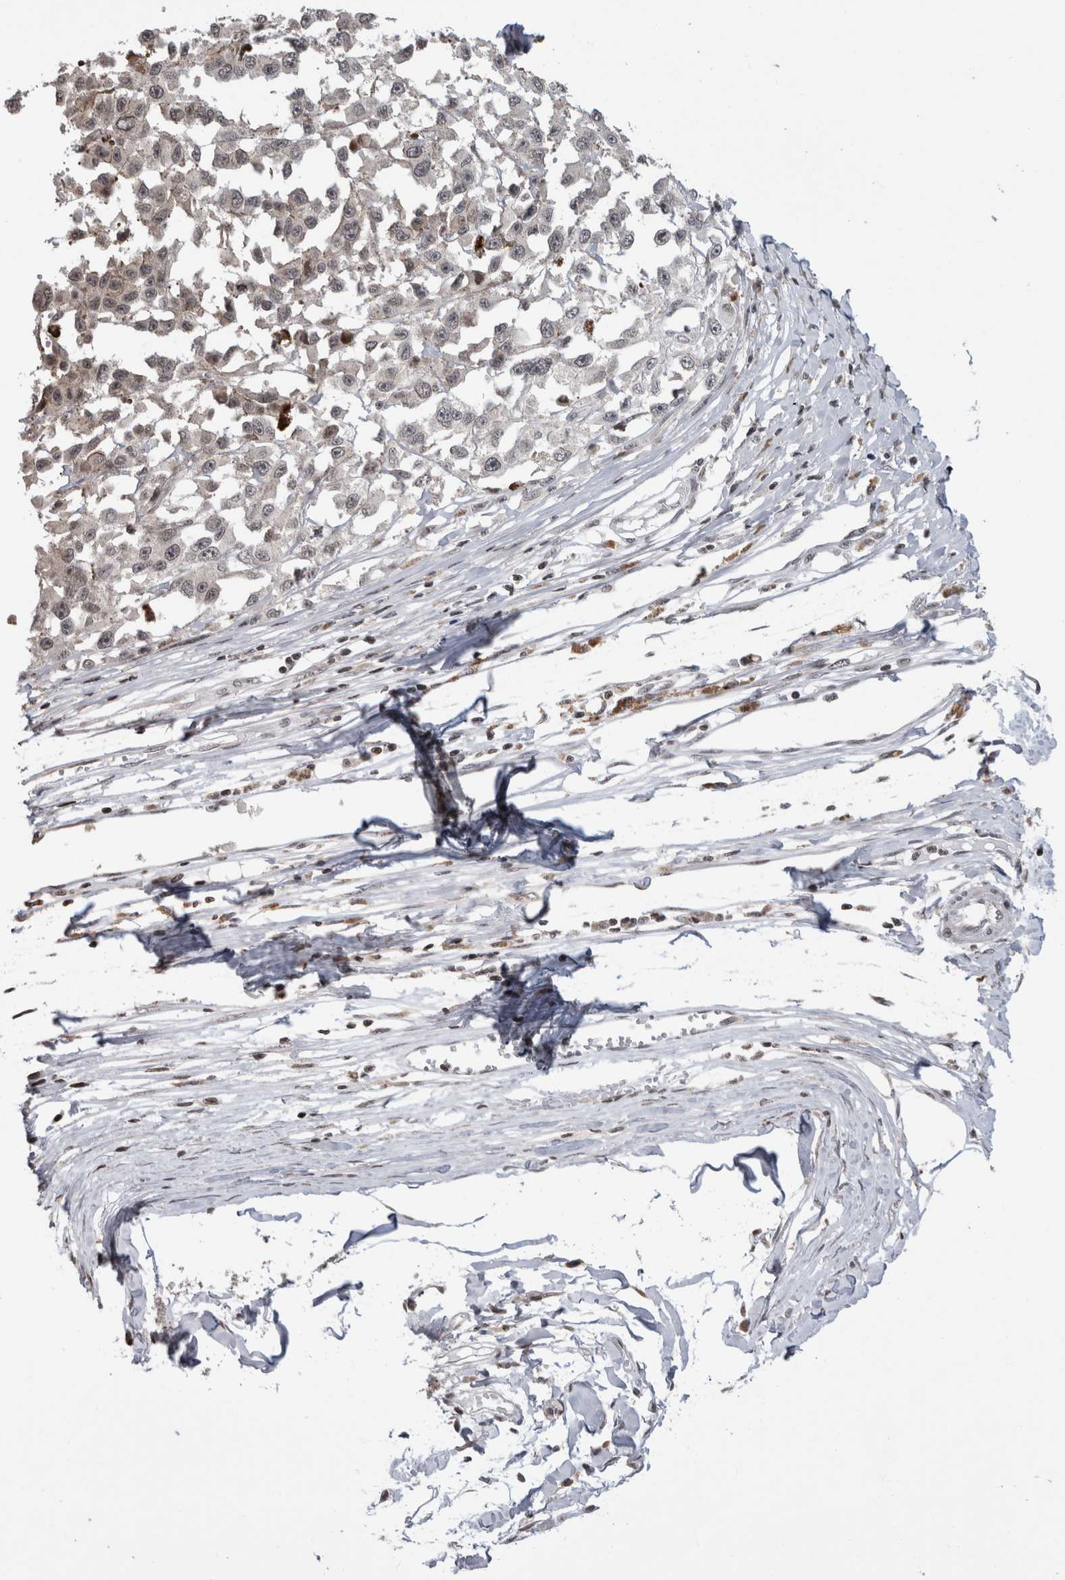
{"staining": {"intensity": "negative", "quantity": "none", "location": "none"}, "tissue": "melanoma", "cell_type": "Tumor cells", "image_type": "cancer", "snomed": [{"axis": "morphology", "description": "Malignant melanoma, Metastatic site"}, {"axis": "topography", "description": "Lymph node"}], "caption": "Melanoma was stained to show a protein in brown. There is no significant positivity in tumor cells.", "gene": "ZBTB11", "patient": {"sex": "male", "age": 59}}